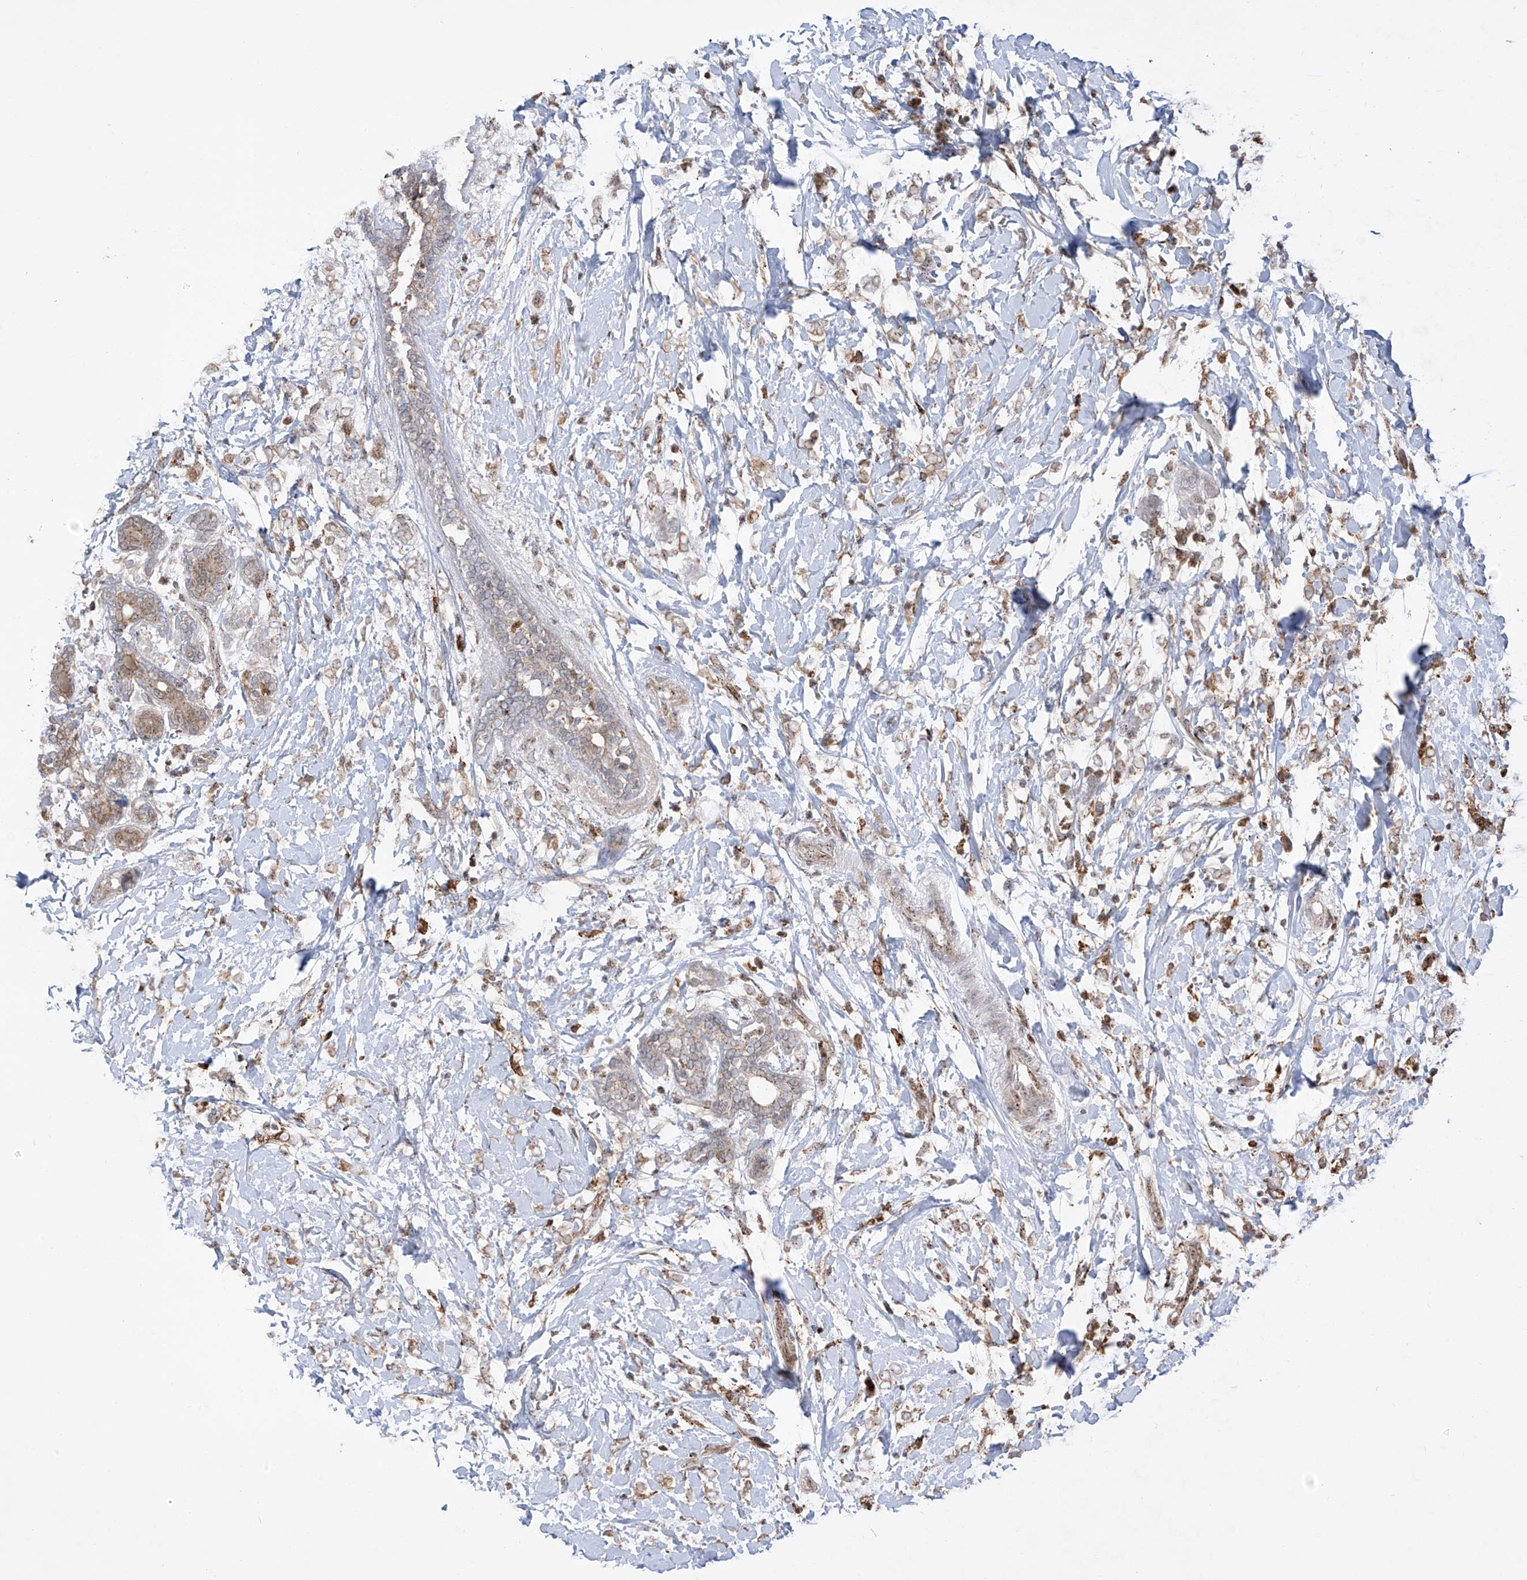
{"staining": {"intensity": "weak", "quantity": ">75%", "location": "cytoplasmic/membranous"}, "tissue": "breast cancer", "cell_type": "Tumor cells", "image_type": "cancer", "snomed": [{"axis": "morphology", "description": "Normal tissue, NOS"}, {"axis": "morphology", "description": "Lobular carcinoma"}, {"axis": "topography", "description": "Breast"}], "caption": "Protein expression by immunohistochemistry (IHC) reveals weak cytoplasmic/membranous staining in about >75% of tumor cells in breast lobular carcinoma.", "gene": "ZBTB8A", "patient": {"sex": "female", "age": 47}}